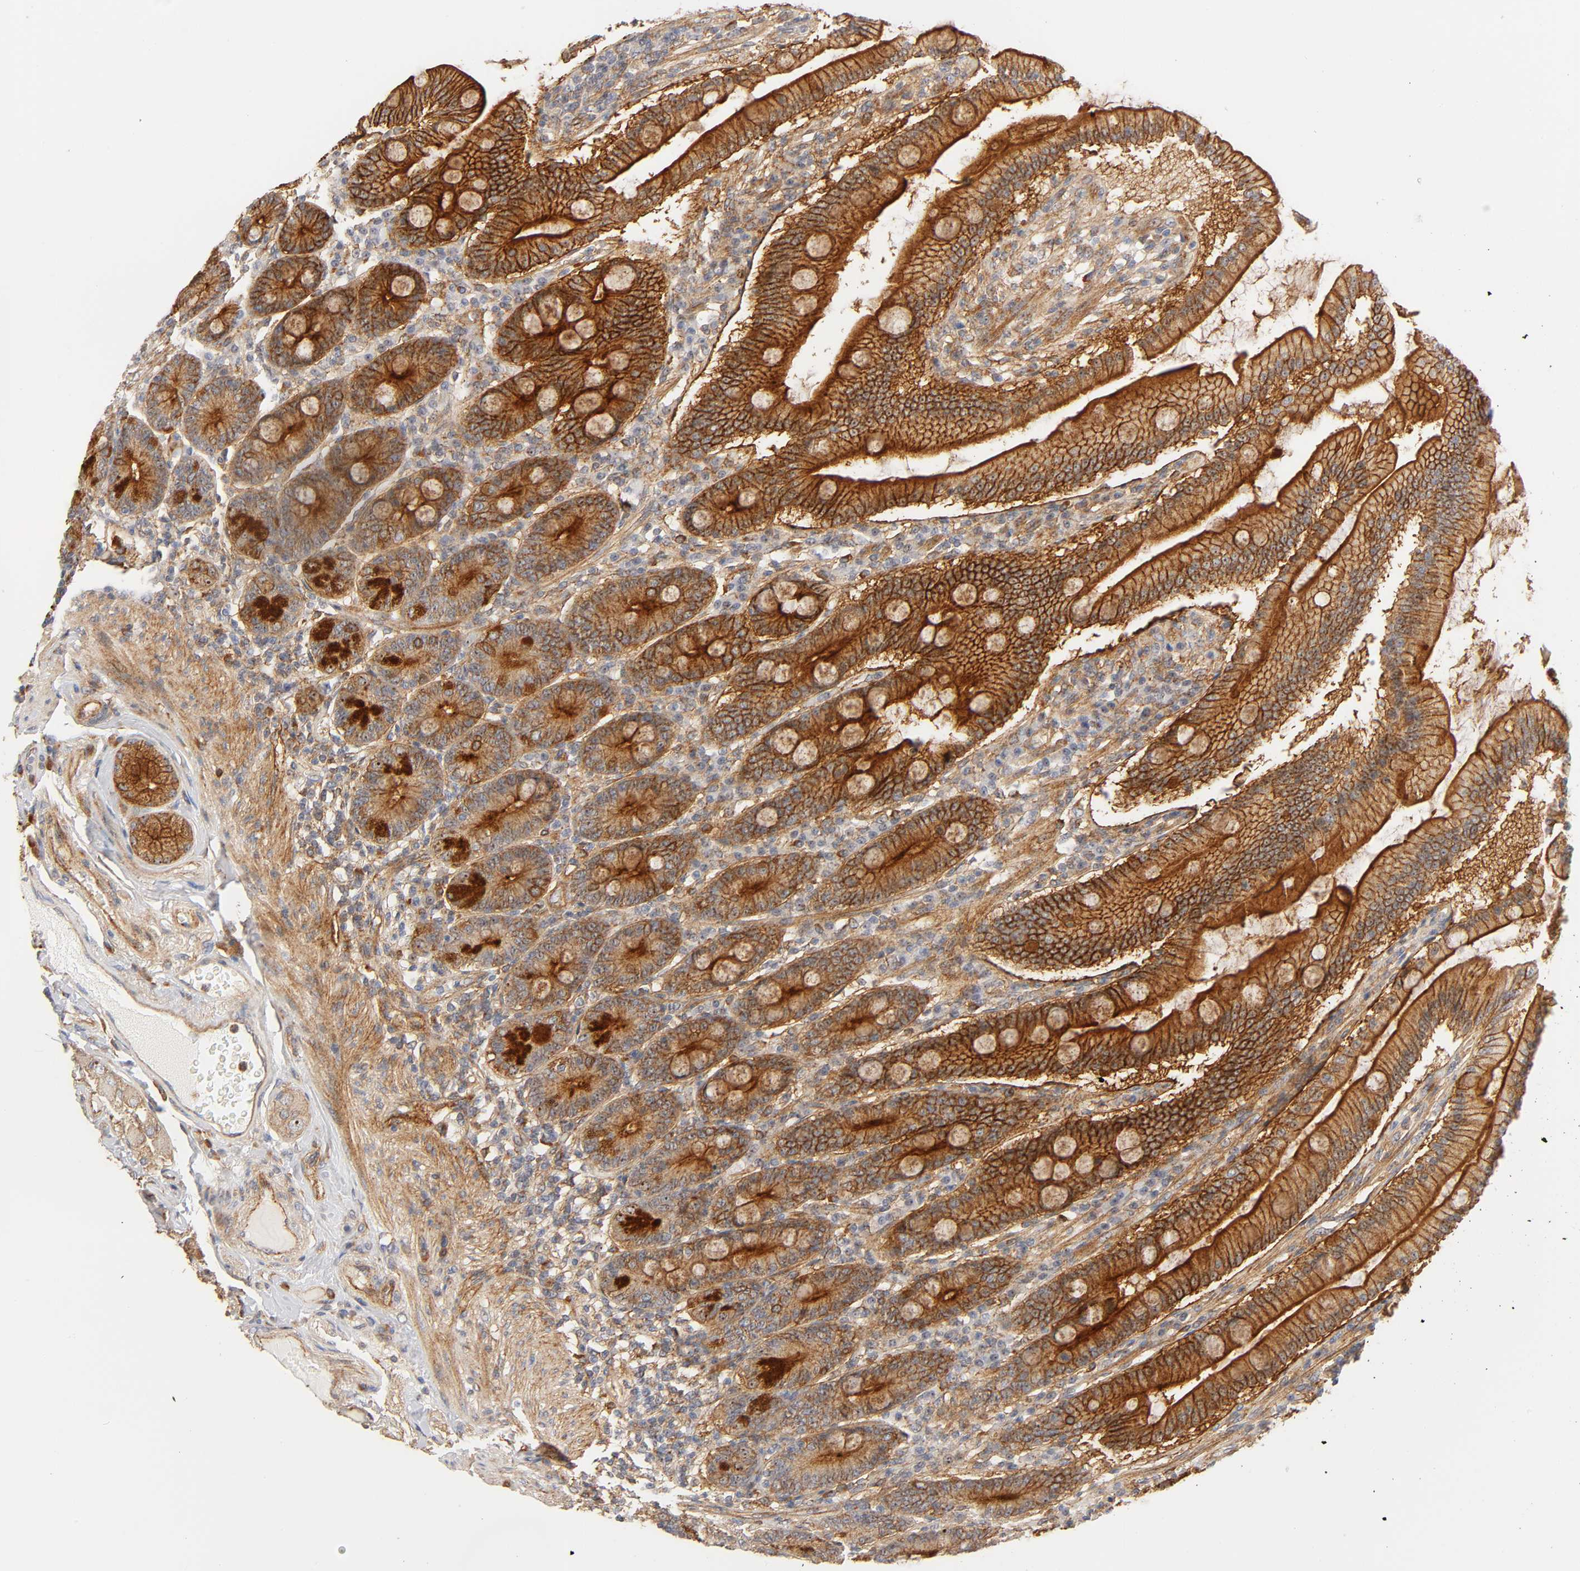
{"staining": {"intensity": "strong", "quantity": ">75%", "location": "cytoplasmic/membranous"}, "tissue": "duodenum", "cell_type": "Glandular cells", "image_type": "normal", "snomed": [{"axis": "morphology", "description": "Normal tissue, NOS"}, {"axis": "topography", "description": "Duodenum"}], "caption": "Duodenum stained with IHC shows strong cytoplasmic/membranous positivity in about >75% of glandular cells. Using DAB (brown) and hematoxylin (blue) stains, captured at high magnification using brightfield microscopy.", "gene": "PLD1", "patient": {"sex": "female", "age": 64}}